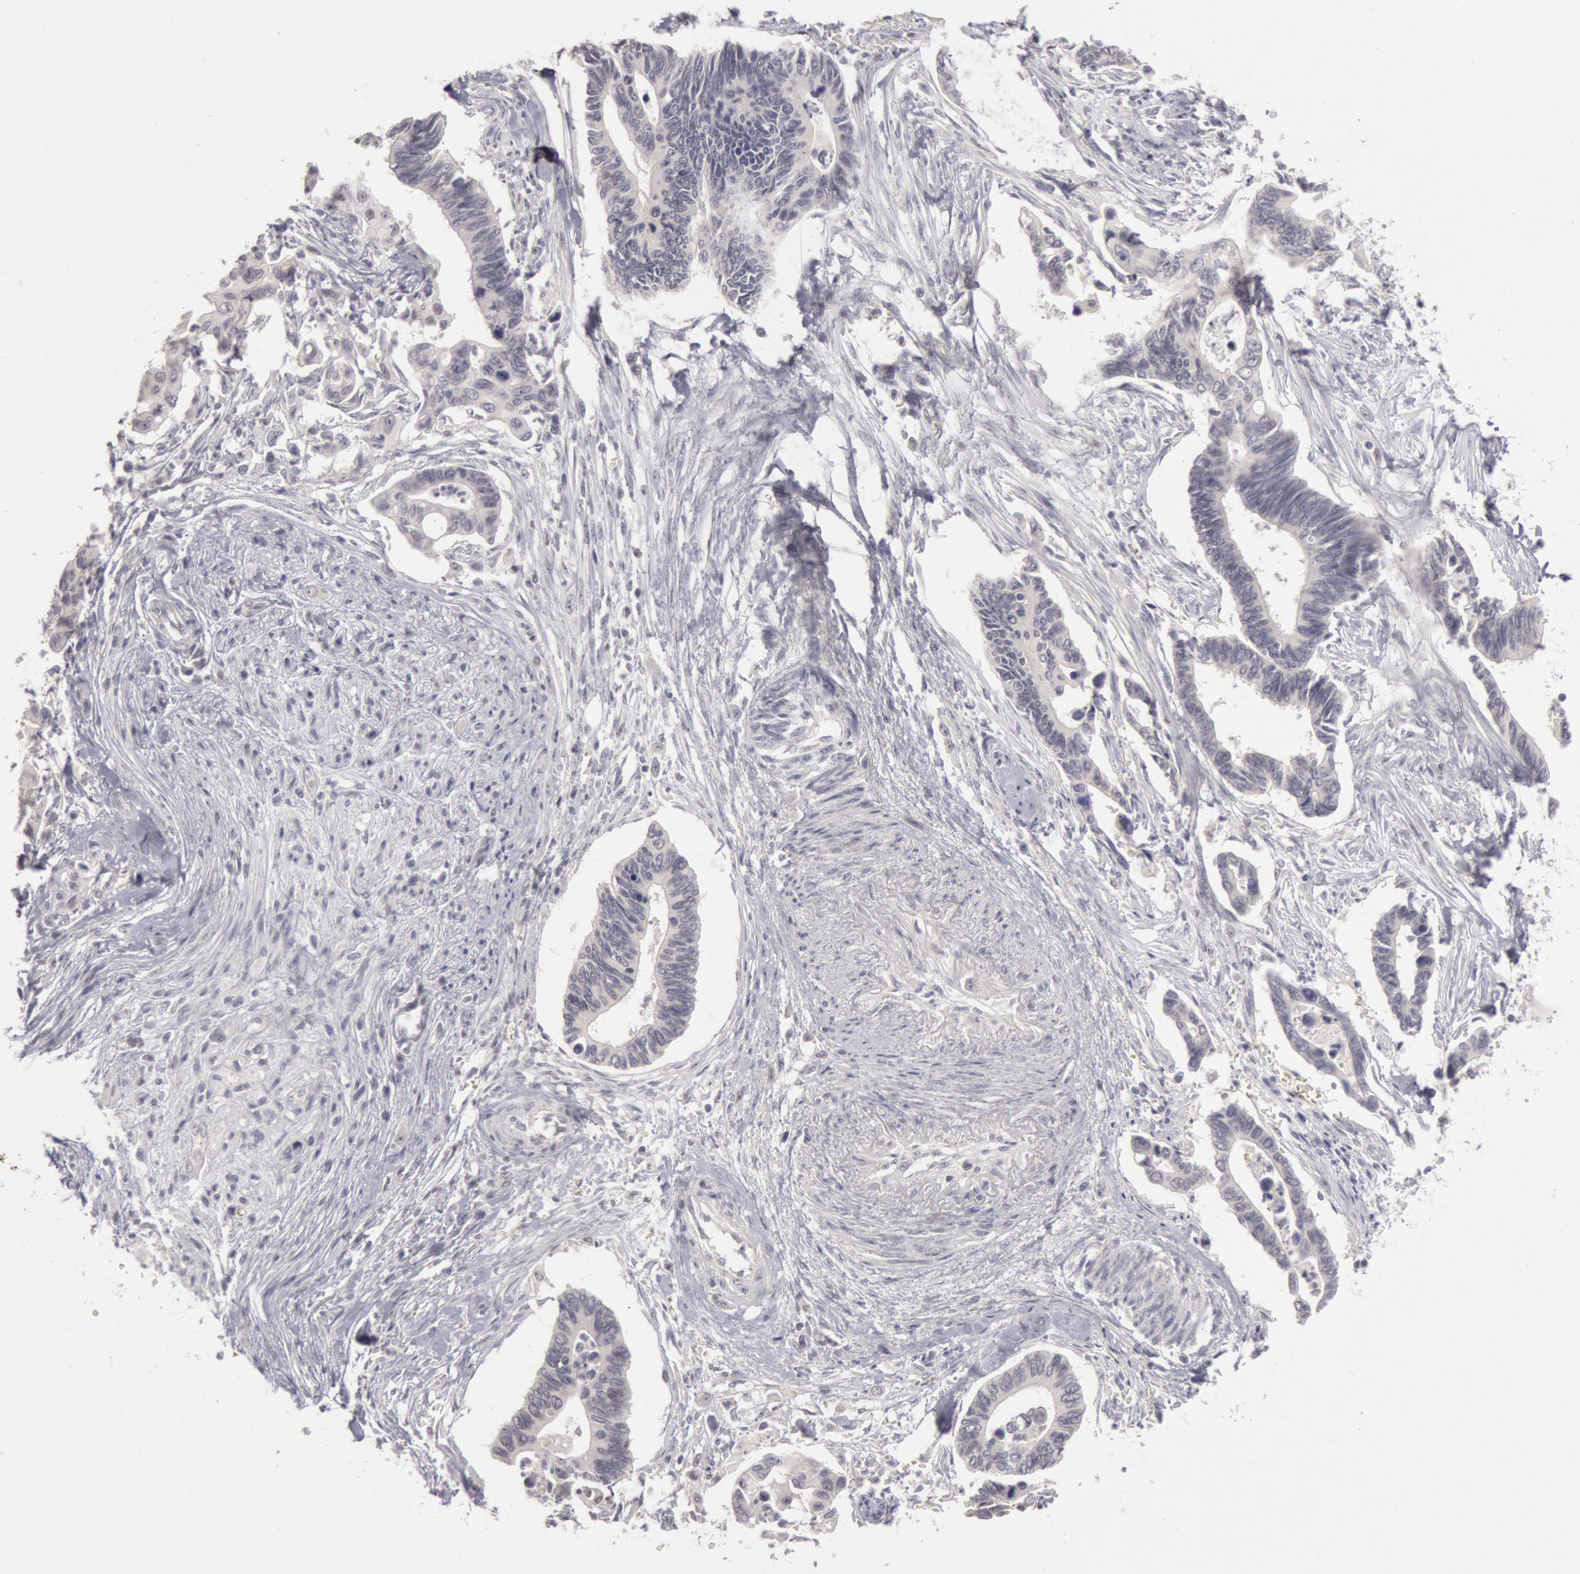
{"staining": {"intensity": "negative", "quantity": "none", "location": "none"}, "tissue": "pancreatic cancer", "cell_type": "Tumor cells", "image_type": "cancer", "snomed": [{"axis": "morphology", "description": "Adenocarcinoma, NOS"}, {"axis": "topography", "description": "Pancreas"}], "caption": "IHC histopathology image of human pancreatic cancer (adenocarcinoma) stained for a protein (brown), which shows no staining in tumor cells.", "gene": "RIMBP3C", "patient": {"sex": "female", "age": 70}}